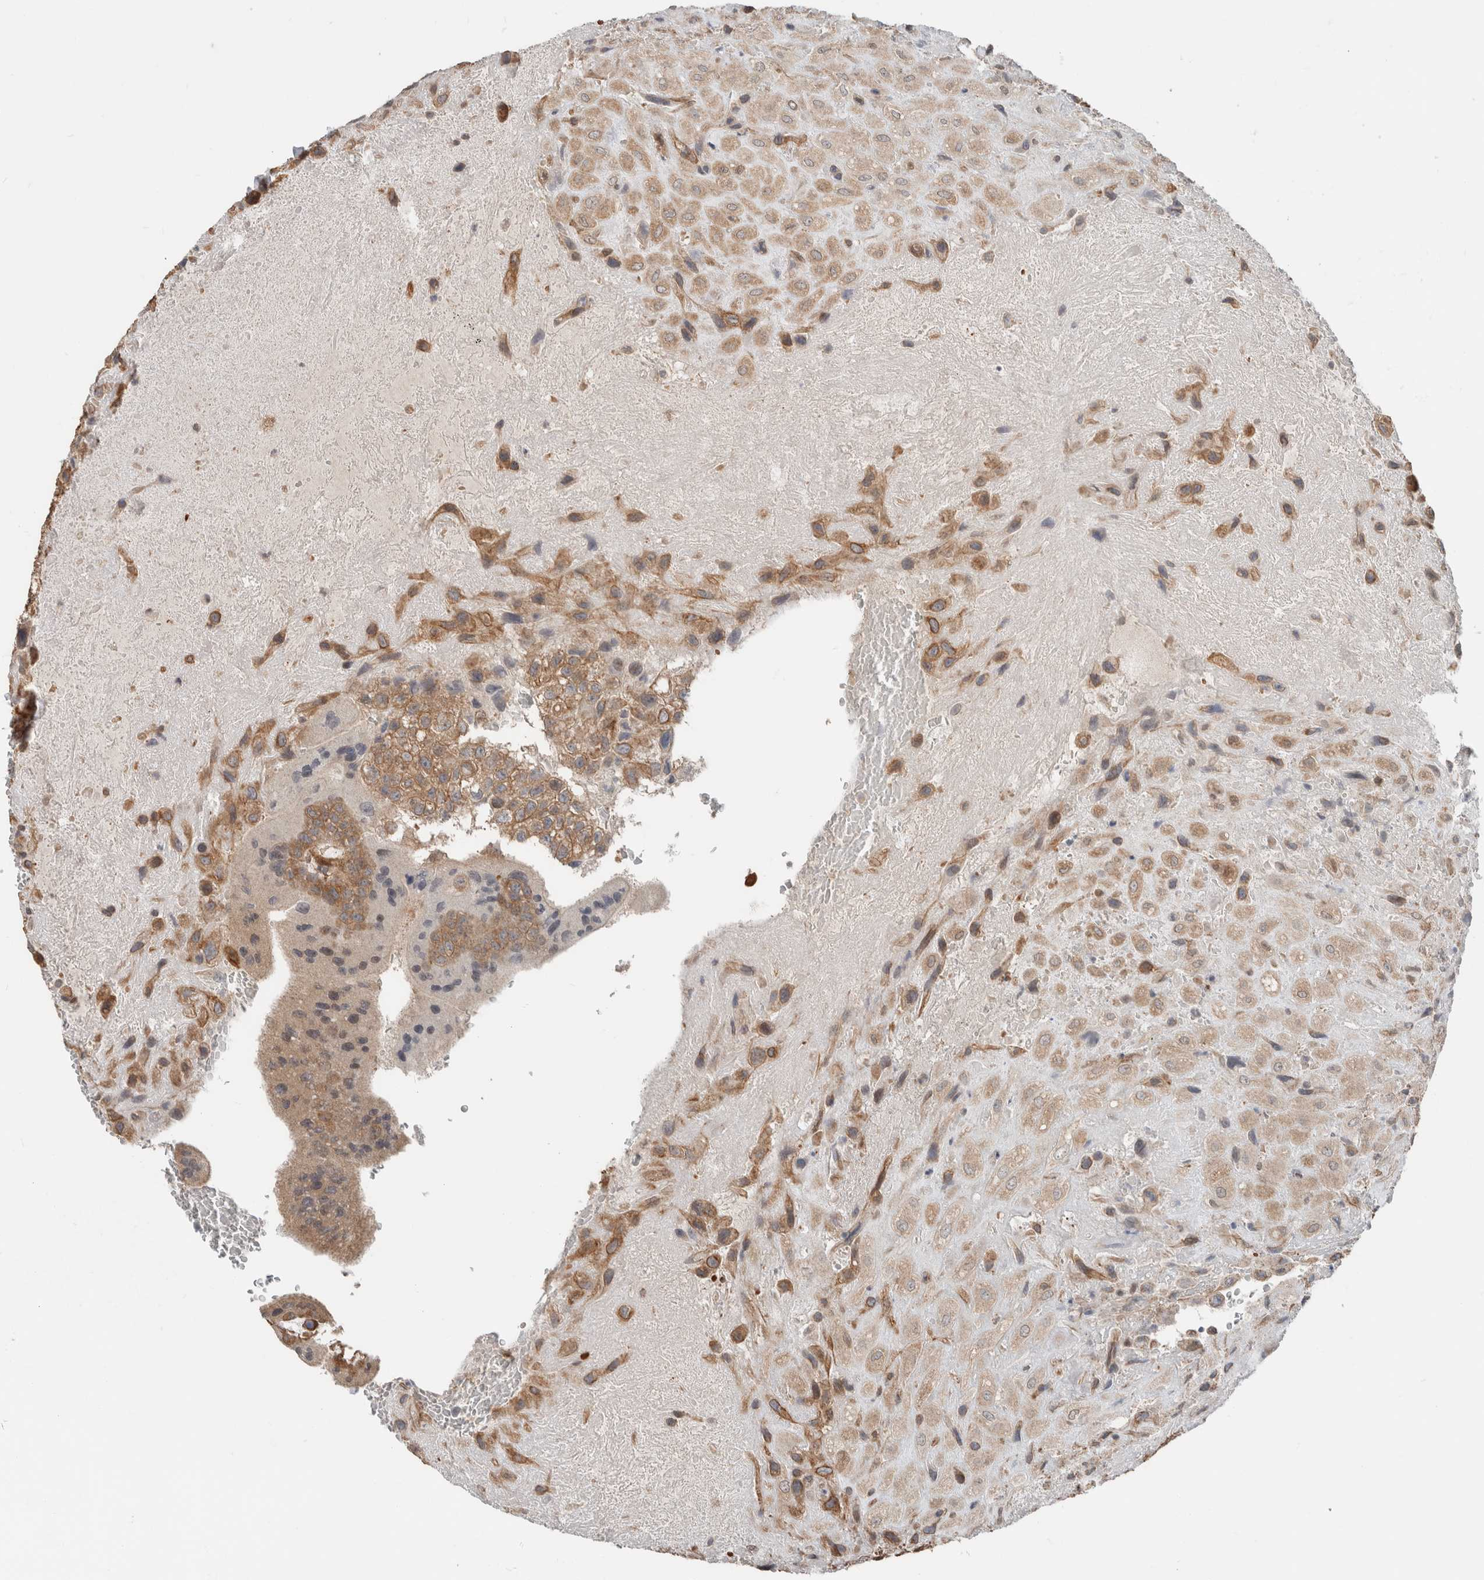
{"staining": {"intensity": "moderate", "quantity": ">75%", "location": "cytoplasmic/membranous"}, "tissue": "placenta", "cell_type": "Decidual cells", "image_type": "normal", "snomed": [{"axis": "morphology", "description": "Normal tissue, NOS"}, {"axis": "topography", "description": "Placenta"}], "caption": "The image shows immunohistochemical staining of benign placenta. There is moderate cytoplasmic/membranous positivity is appreciated in approximately >75% of decidual cells.", "gene": "XPNPEP1", "patient": {"sex": "female", "age": 35}}